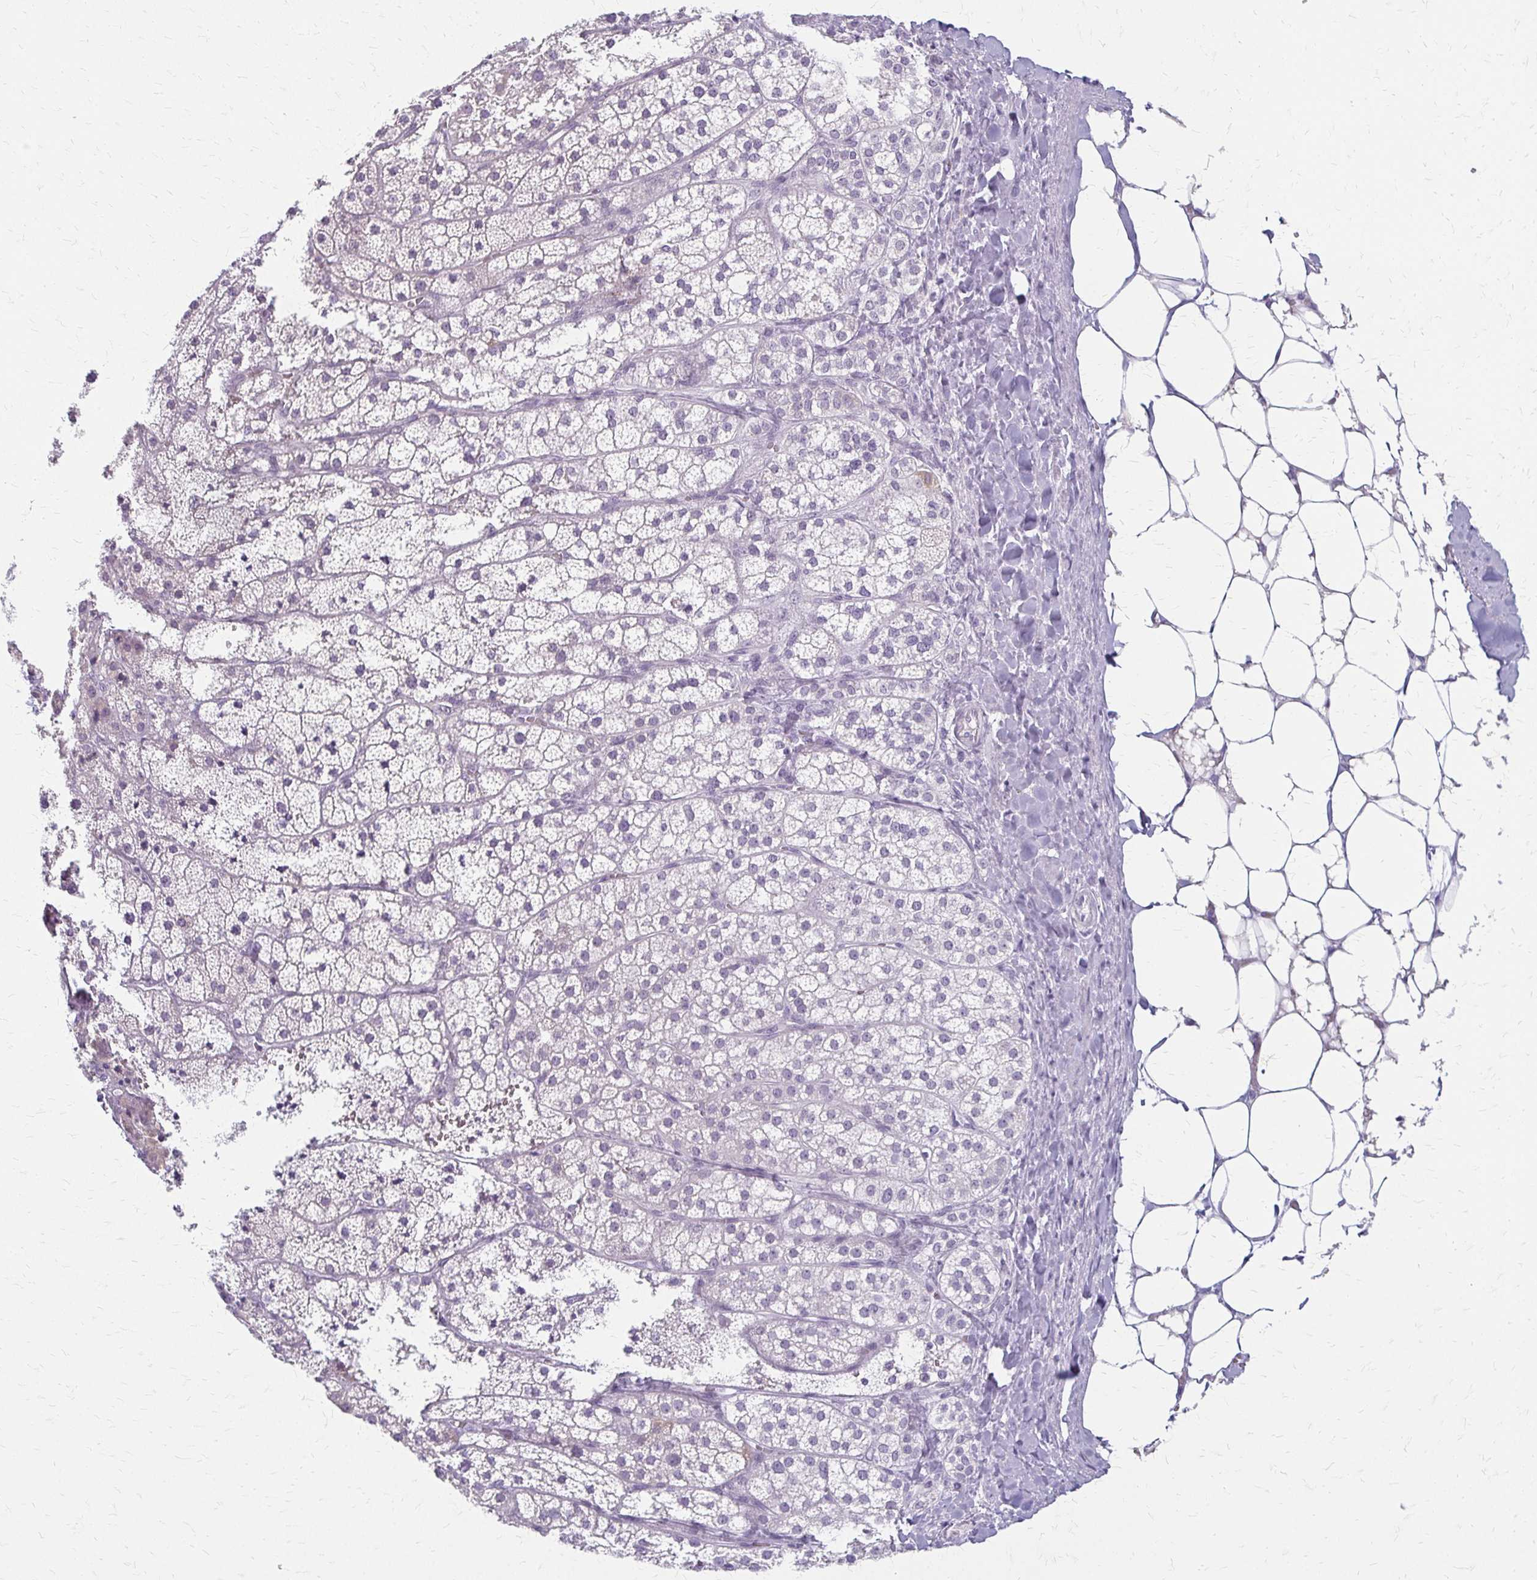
{"staining": {"intensity": "negative", "quantity": "none", "location": "none"}, "tissue": "adrenal gland", "cell_type": "Glandular cells", "image_type": "normal", "snomed": [{"axis": "morphology", "description": "Normal tissue, NOS"}, {"axis": "topography", "description": "Adrenal gland"}], "caption": "This photomicrograph is of normal adrenal gland stained with immunohistochemistry (IHC) to label a protein in brown with the nuclei are counter-stained blue. There is no positivity in glandular cells.", "gene": "ACP5", "patient": {"sex": "male", "age": 53}}